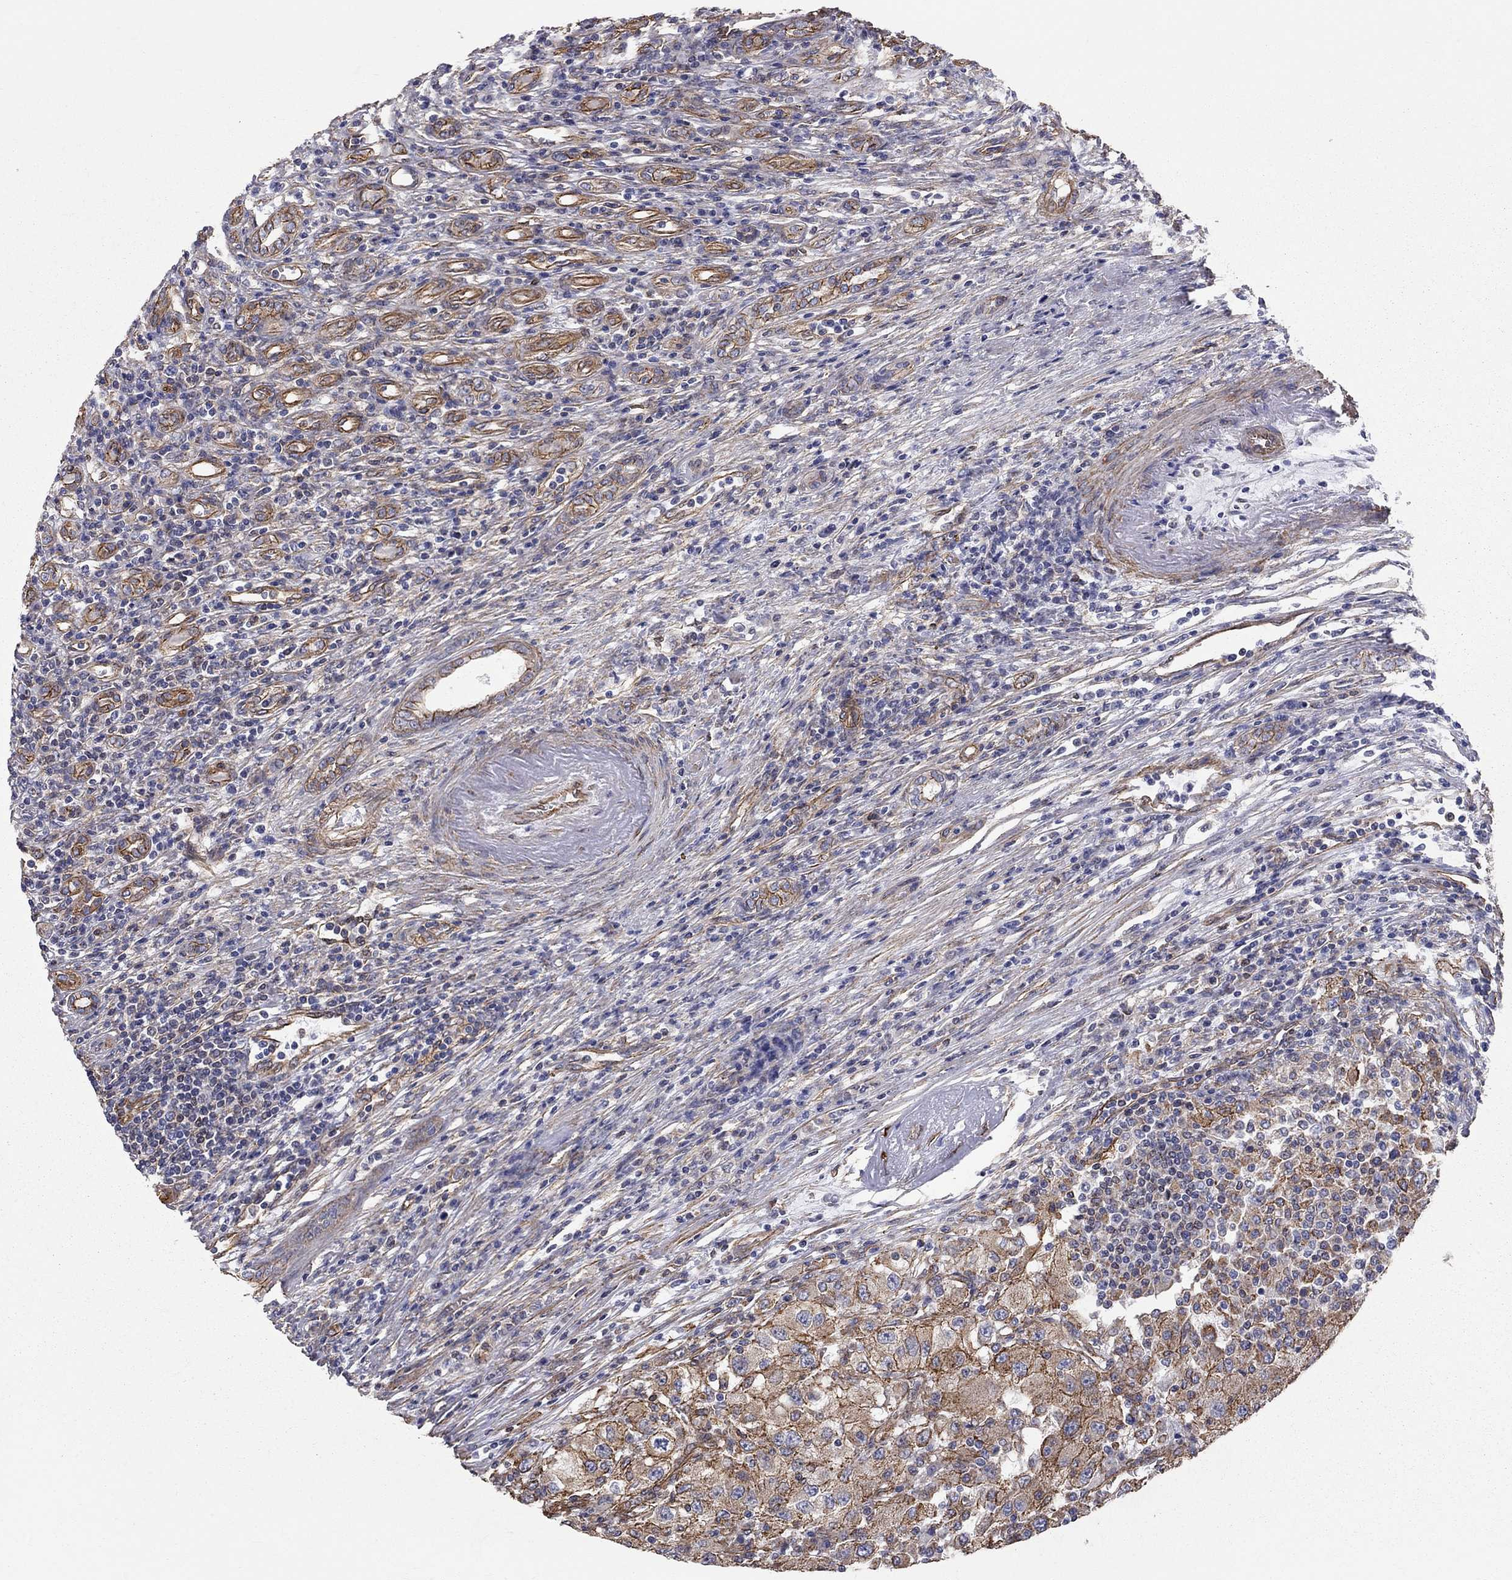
{"staining": {"intensity": "moderate", "quantity": "25%-75%", "location": "cytoplasmic/membranous"}, "tissue": "renal cancer", "cell_type": "Tumor cells", "image_type": "cancer", "snomed": [{"axis": "morphology", "description": "Adenocarcinoma, NOS"}, {"axis": "topography", "description": "Kidney"}], "caption": "Protein expression by immunohistochemistry (IHC) displays moderate cytoplasmic/membranous expression in about 25%-75% of tumor cells in renal adenocarcinoma.", "gene": "BICDL2", "patient": {"sex": "female", "age": 67}}